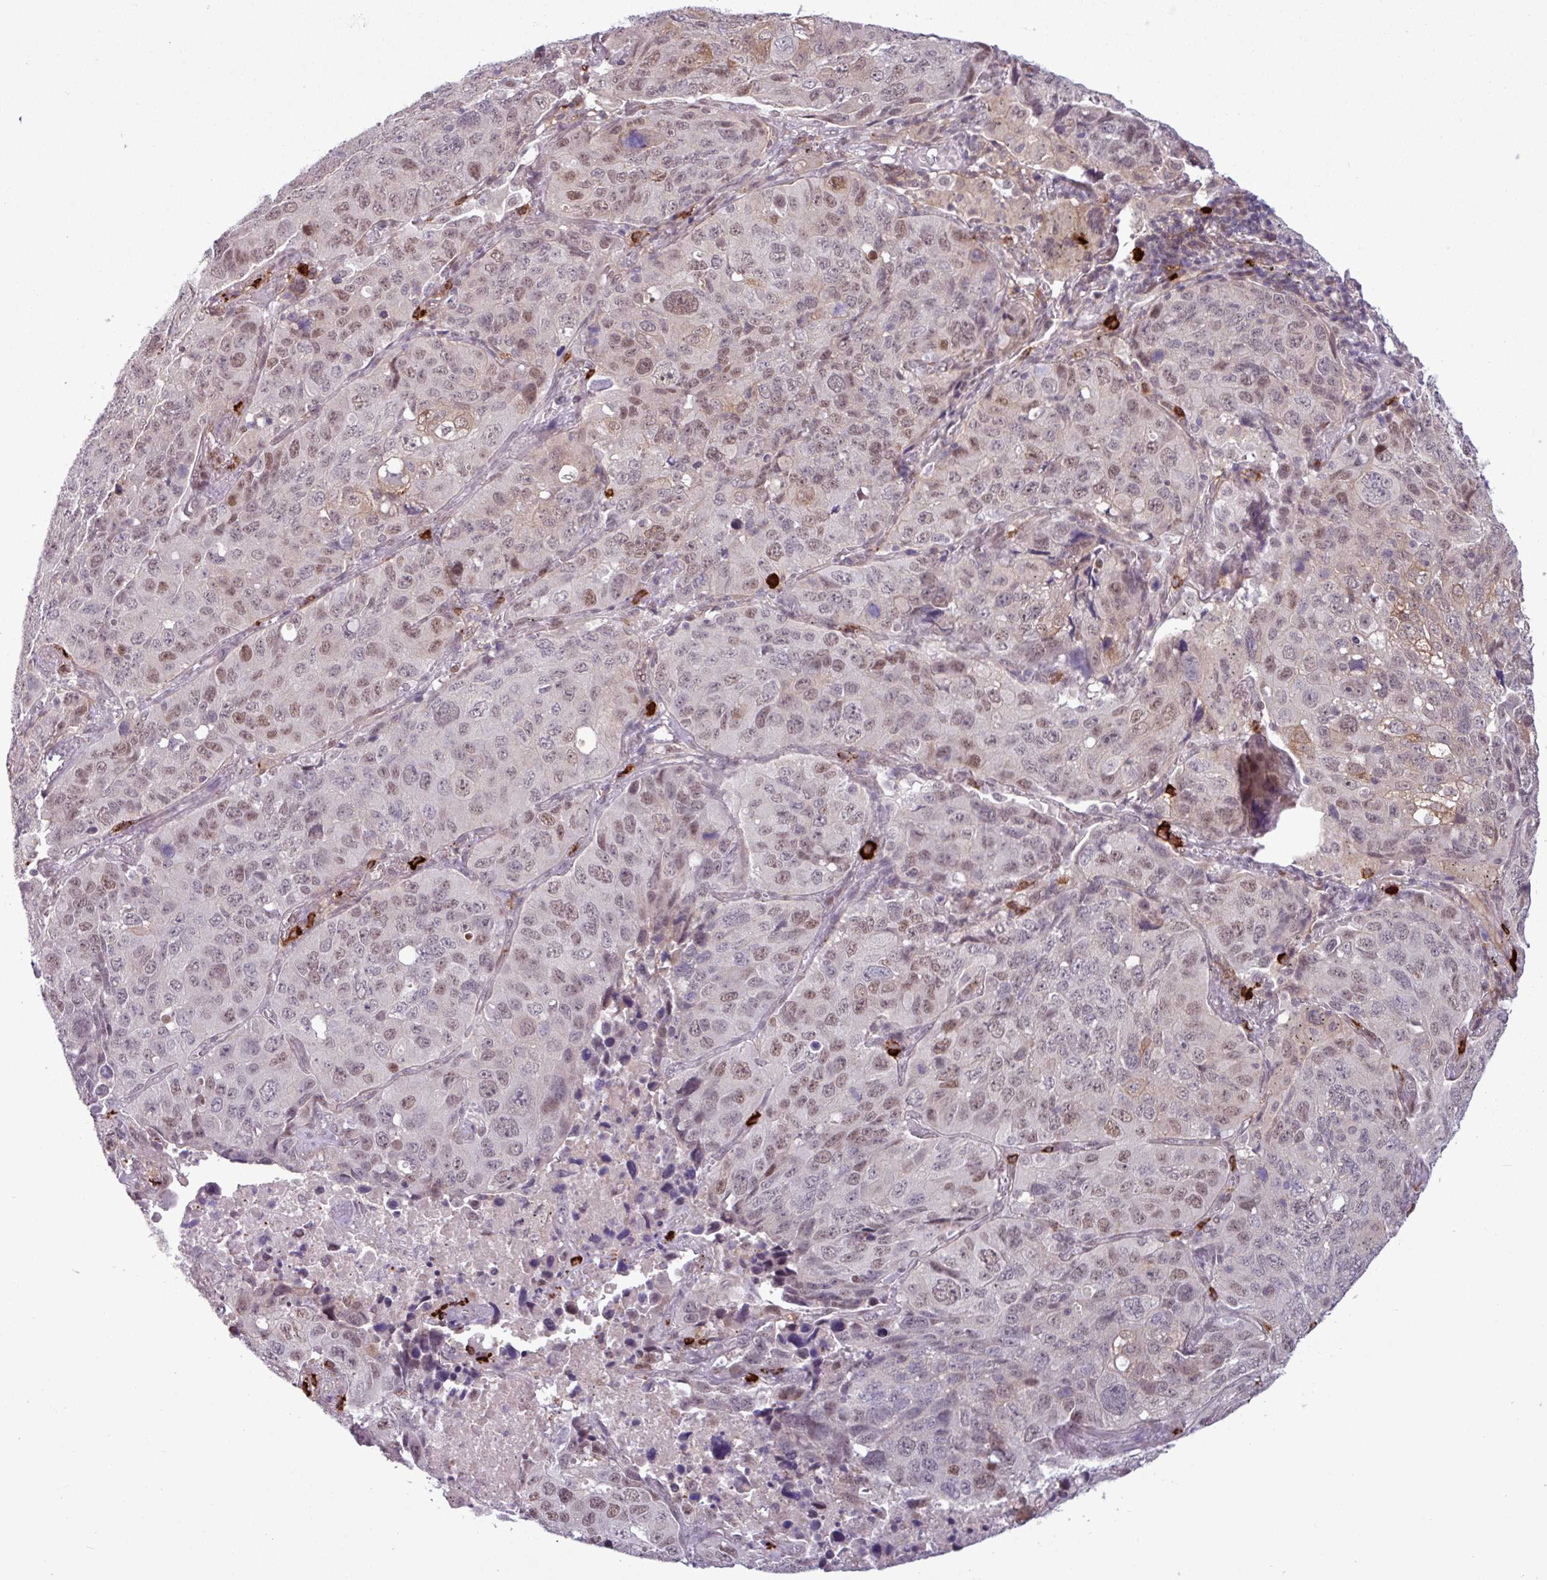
{"staining": {"intensity": "moderate", "quantity": "25%-75%", "location": "nuclear"}, "tissue": "lung cancer", "cell_type": "Tumor cells", "image_type": "cancer", "snomed": [{"axis": "morphology", "description": "Squamous cell carcinoma, NOS"}, {"axis": "topography", "description": "Lung"}], "caption": "Brown immunohistochemical staining in squamous cell carcinoma (lung) reveals moderate nuclear positivity in about 25%-75% of tumor cells.", "gene": "NOTCH2", "patient": {"sex": "male", "age": 60}}